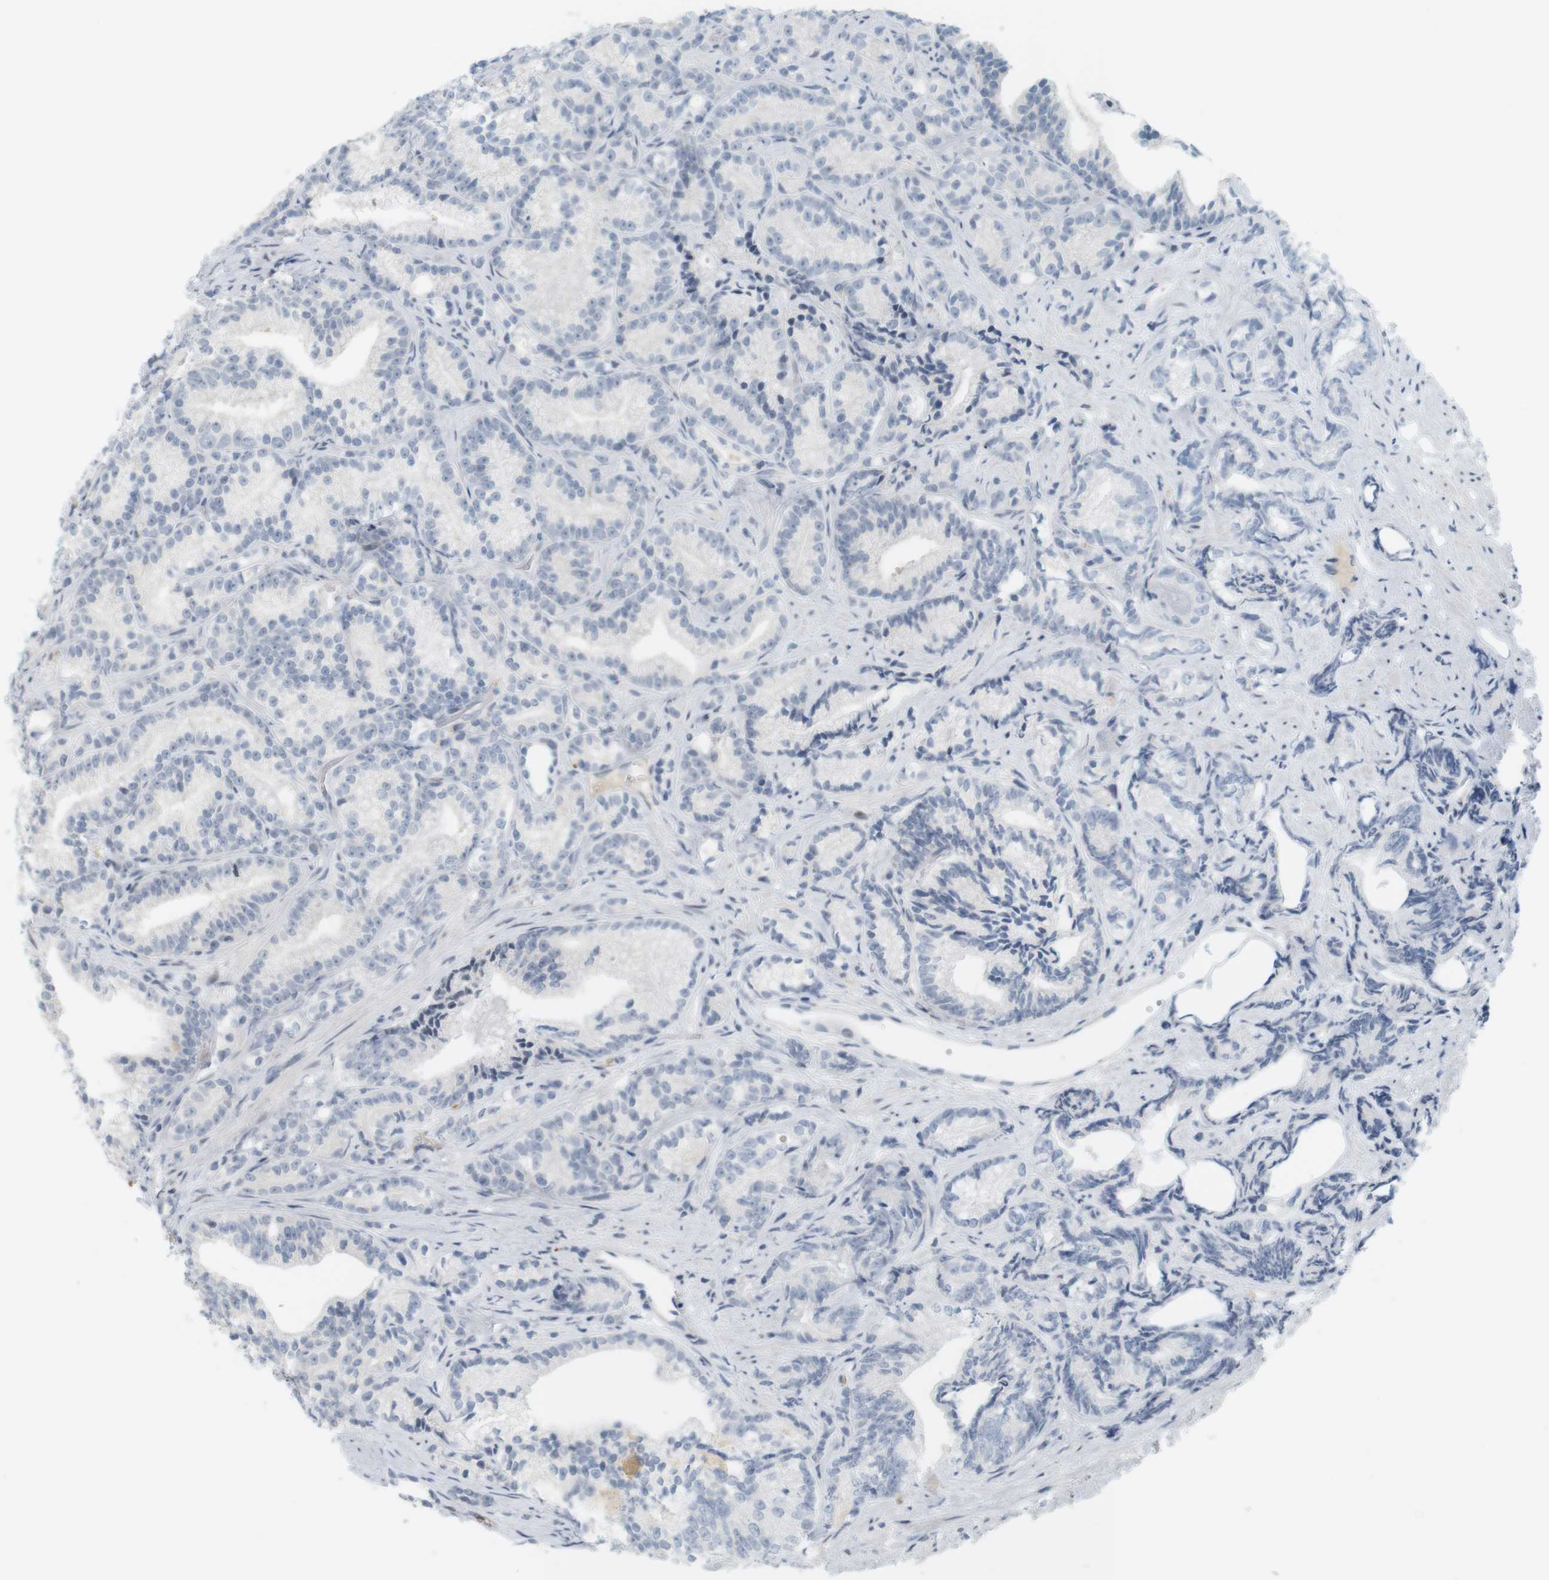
{"staining": {"intensity": "negative", "quantity": "none", "location": "none"}, "tissue": "prostate cancer", "cell_type": "Tumor cells", "image_type": "cancer", "snomed": [{"axis": "morphology", "description": "Adenocarcinoma, Low grade"}, {"axis": "topography", "description": "Prostate"}], "caption": "This histopathology image is of prostate cancer (adenocarcinoma (low-grade)) stained with immunohistochemistry to label a protein in brown with the nuclei are counter-stained blue. There is no staining in tumor cells. Nuclei are stained in blue.", "gene": "DMC1", "patient": {"sex": "male", "age": 89}}